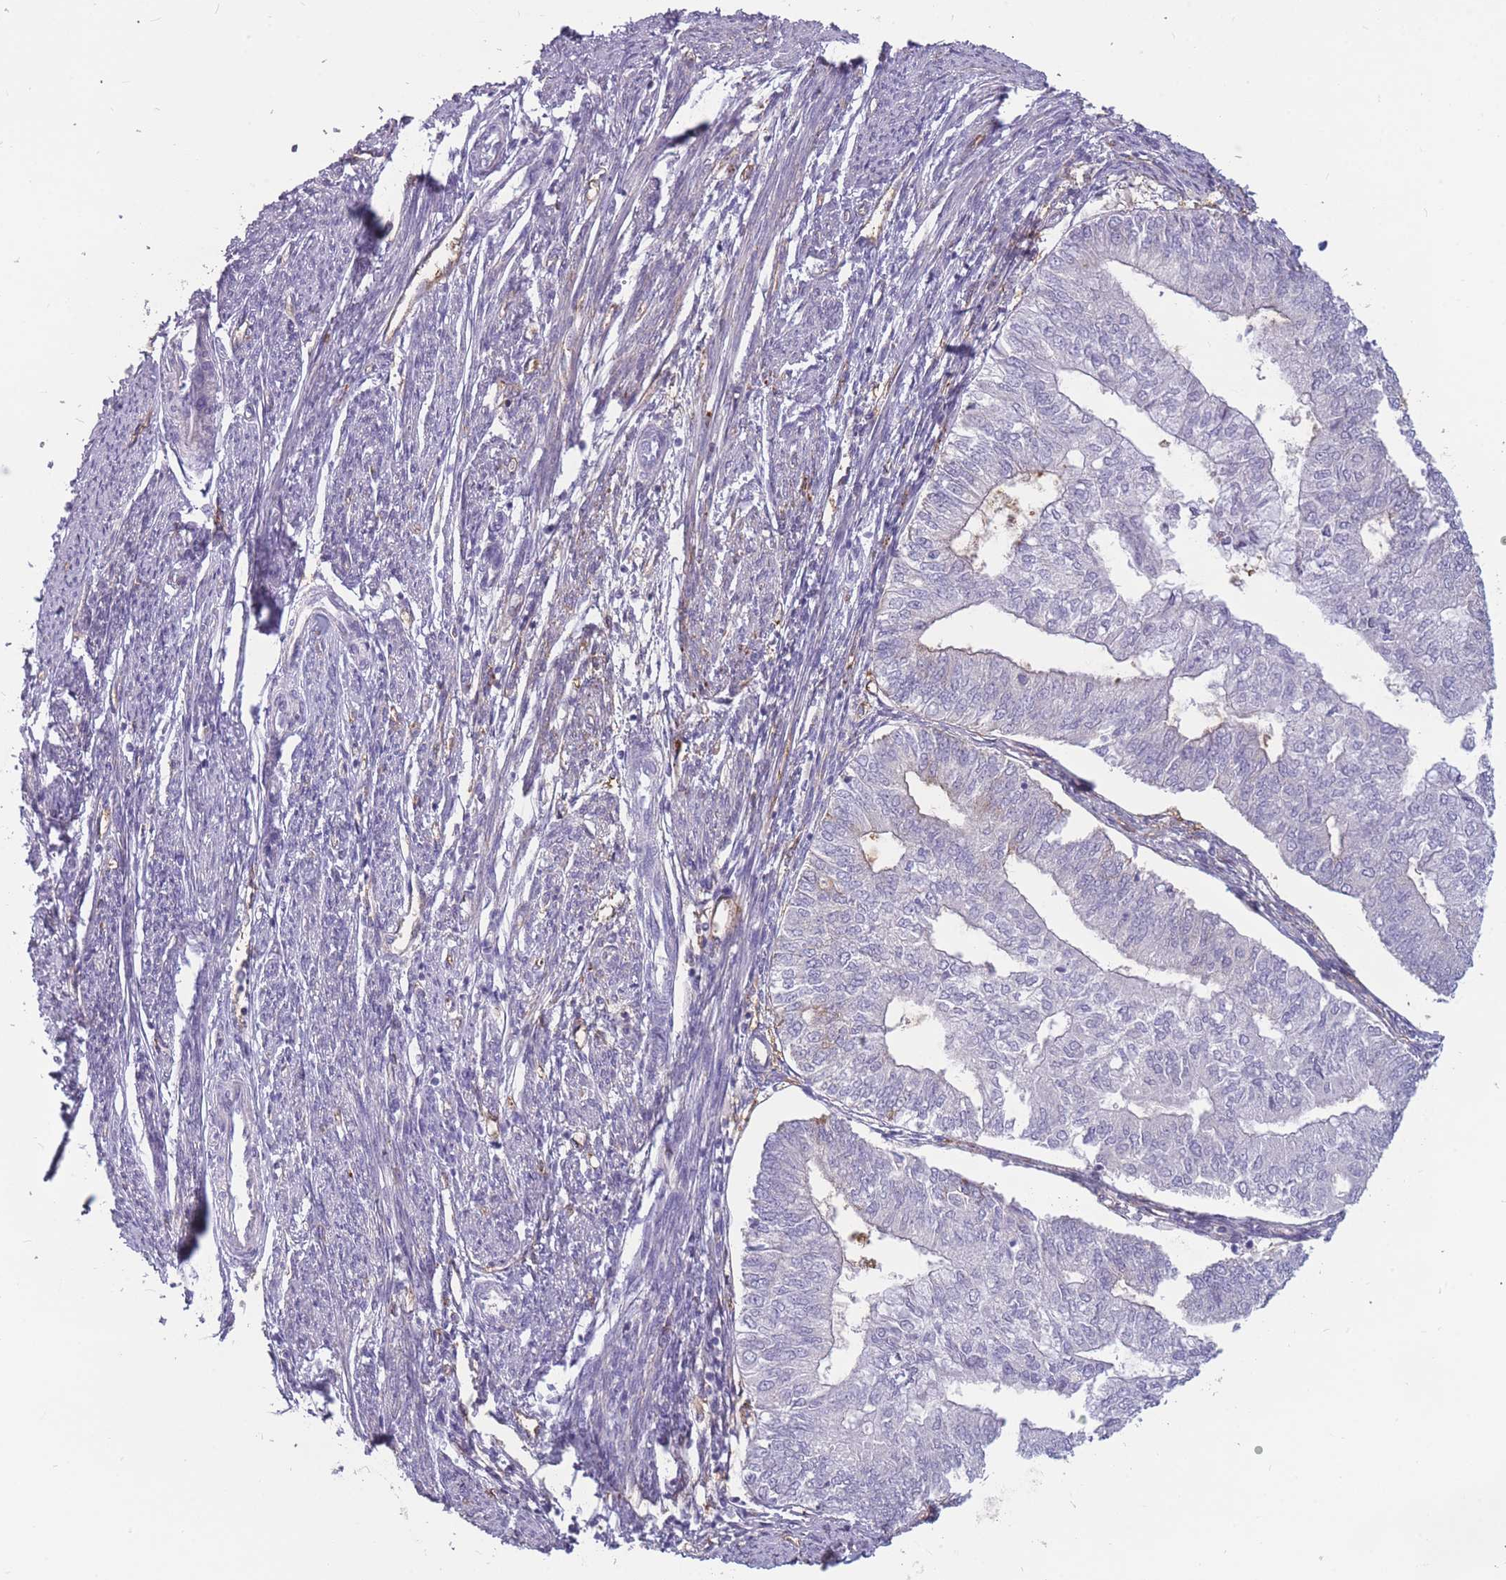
{"staining": {"intensity": "negative", "quantity": "none", "location": "none"}, "tissue": "smooth muscle", "cell_type": "Smooth muscle cells", "image_type": "normal", "snomed": [{"axis": "morphology", "description": "Normal tissue, NOS"}, {"axis": "topography", "description": "Smooth muscle"}, {"axis": "topography", "description": "Uterus"}], "caption": "Smooth muscle was stained to show a protein in brown. There is no significant expression in smooth muscle cells. (Immunohistochemistry, brightfield microscopy, high magnification).", "gene": "GNA11", "patient": {"sex": "female", "age": 59}}